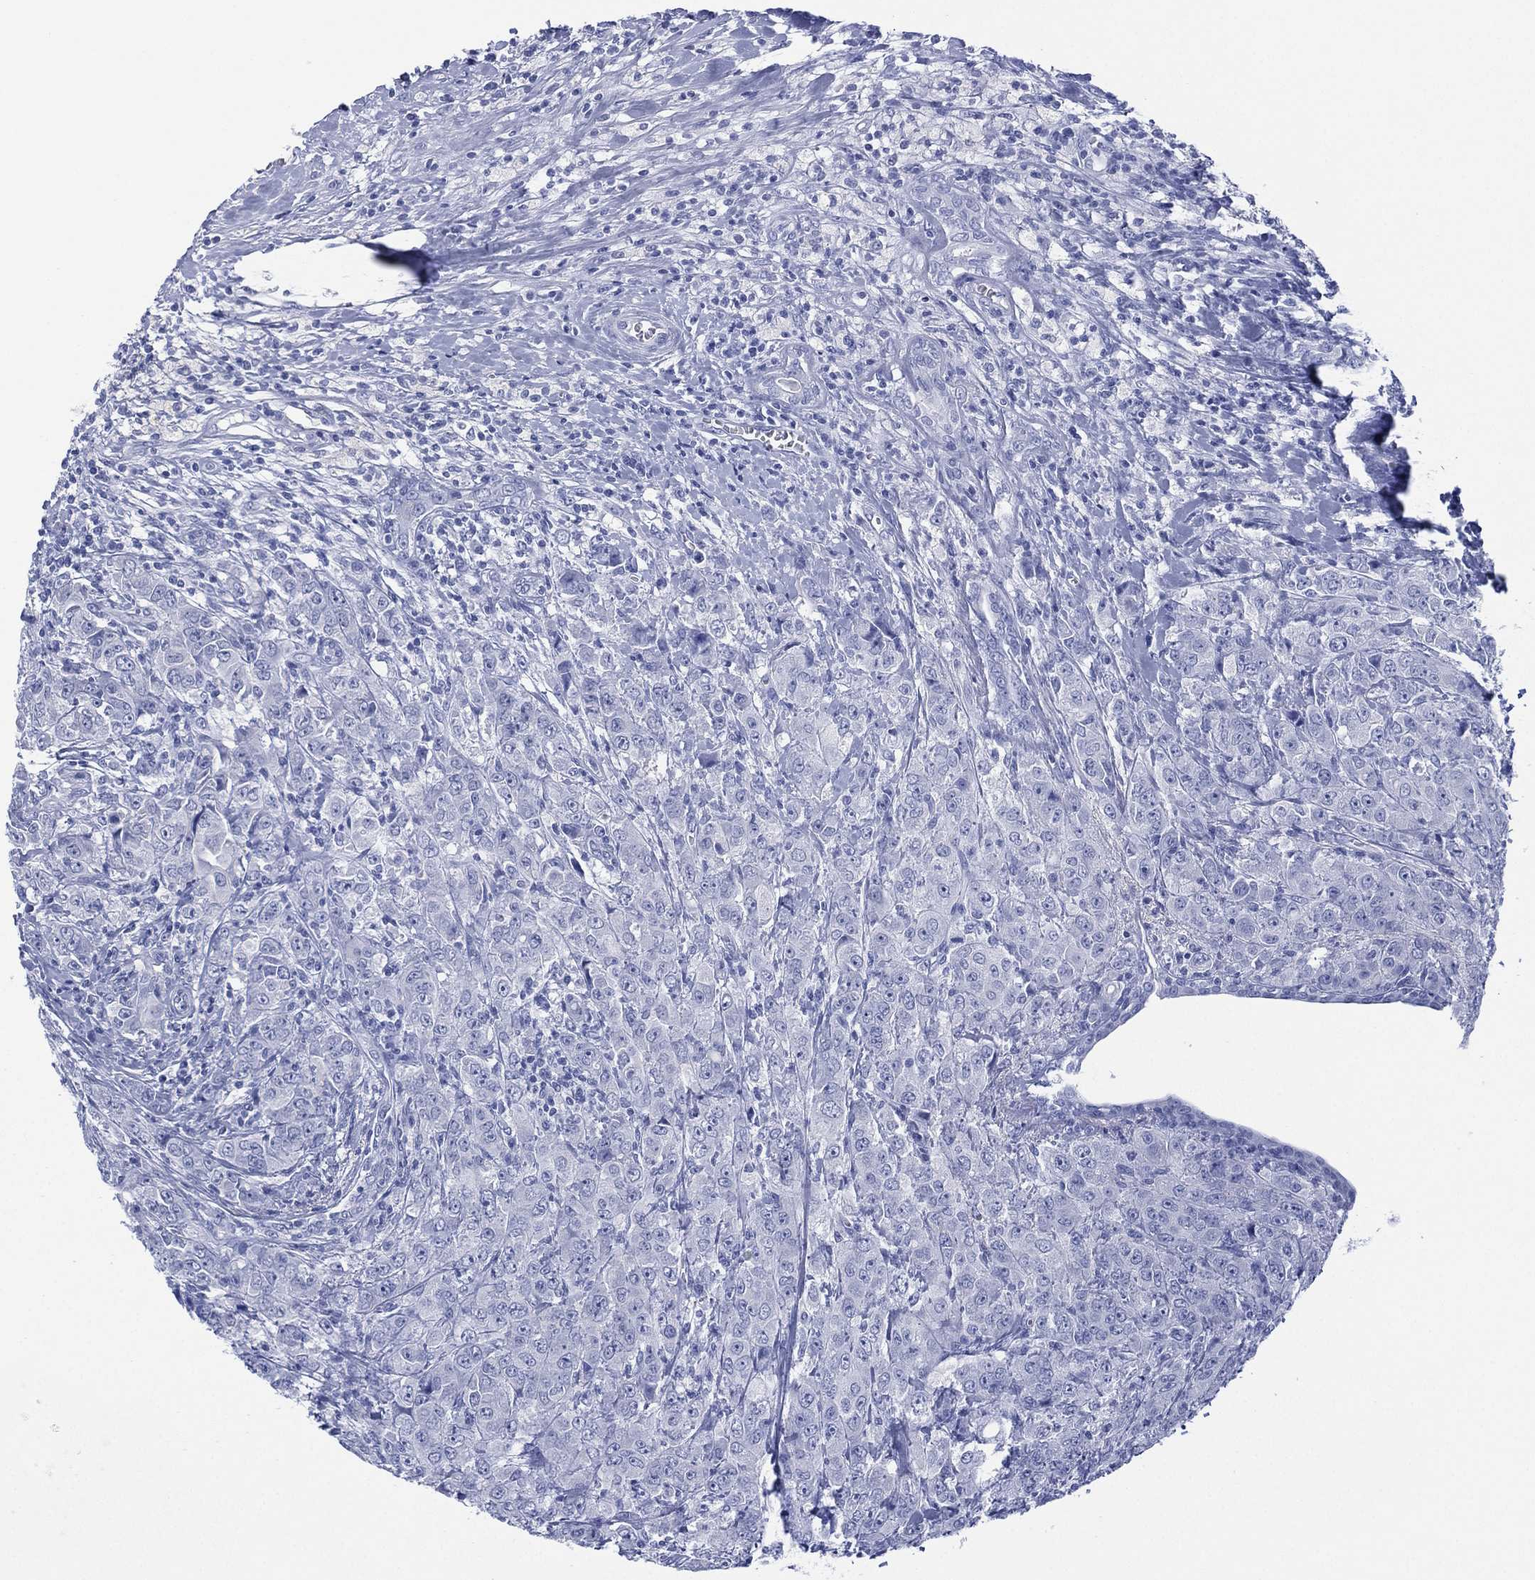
{"staining": {"intensity": "negative", "quantity": "none", "location": "none"}, "tissue": "breast cancer", "cell_type": "Tumor cells", "image_type": "cancer", "snomed": [{"axis": "morphology", "description": "Duct carcinoma"}, {"axis": "topography", "description": "Breast"}], "caption": "Tumor cells are negative for protein expression in human infiltrating ductal carcinoma (breast).", "gene": "DSG1", "patient": {"sex": "female", "age": 43}}